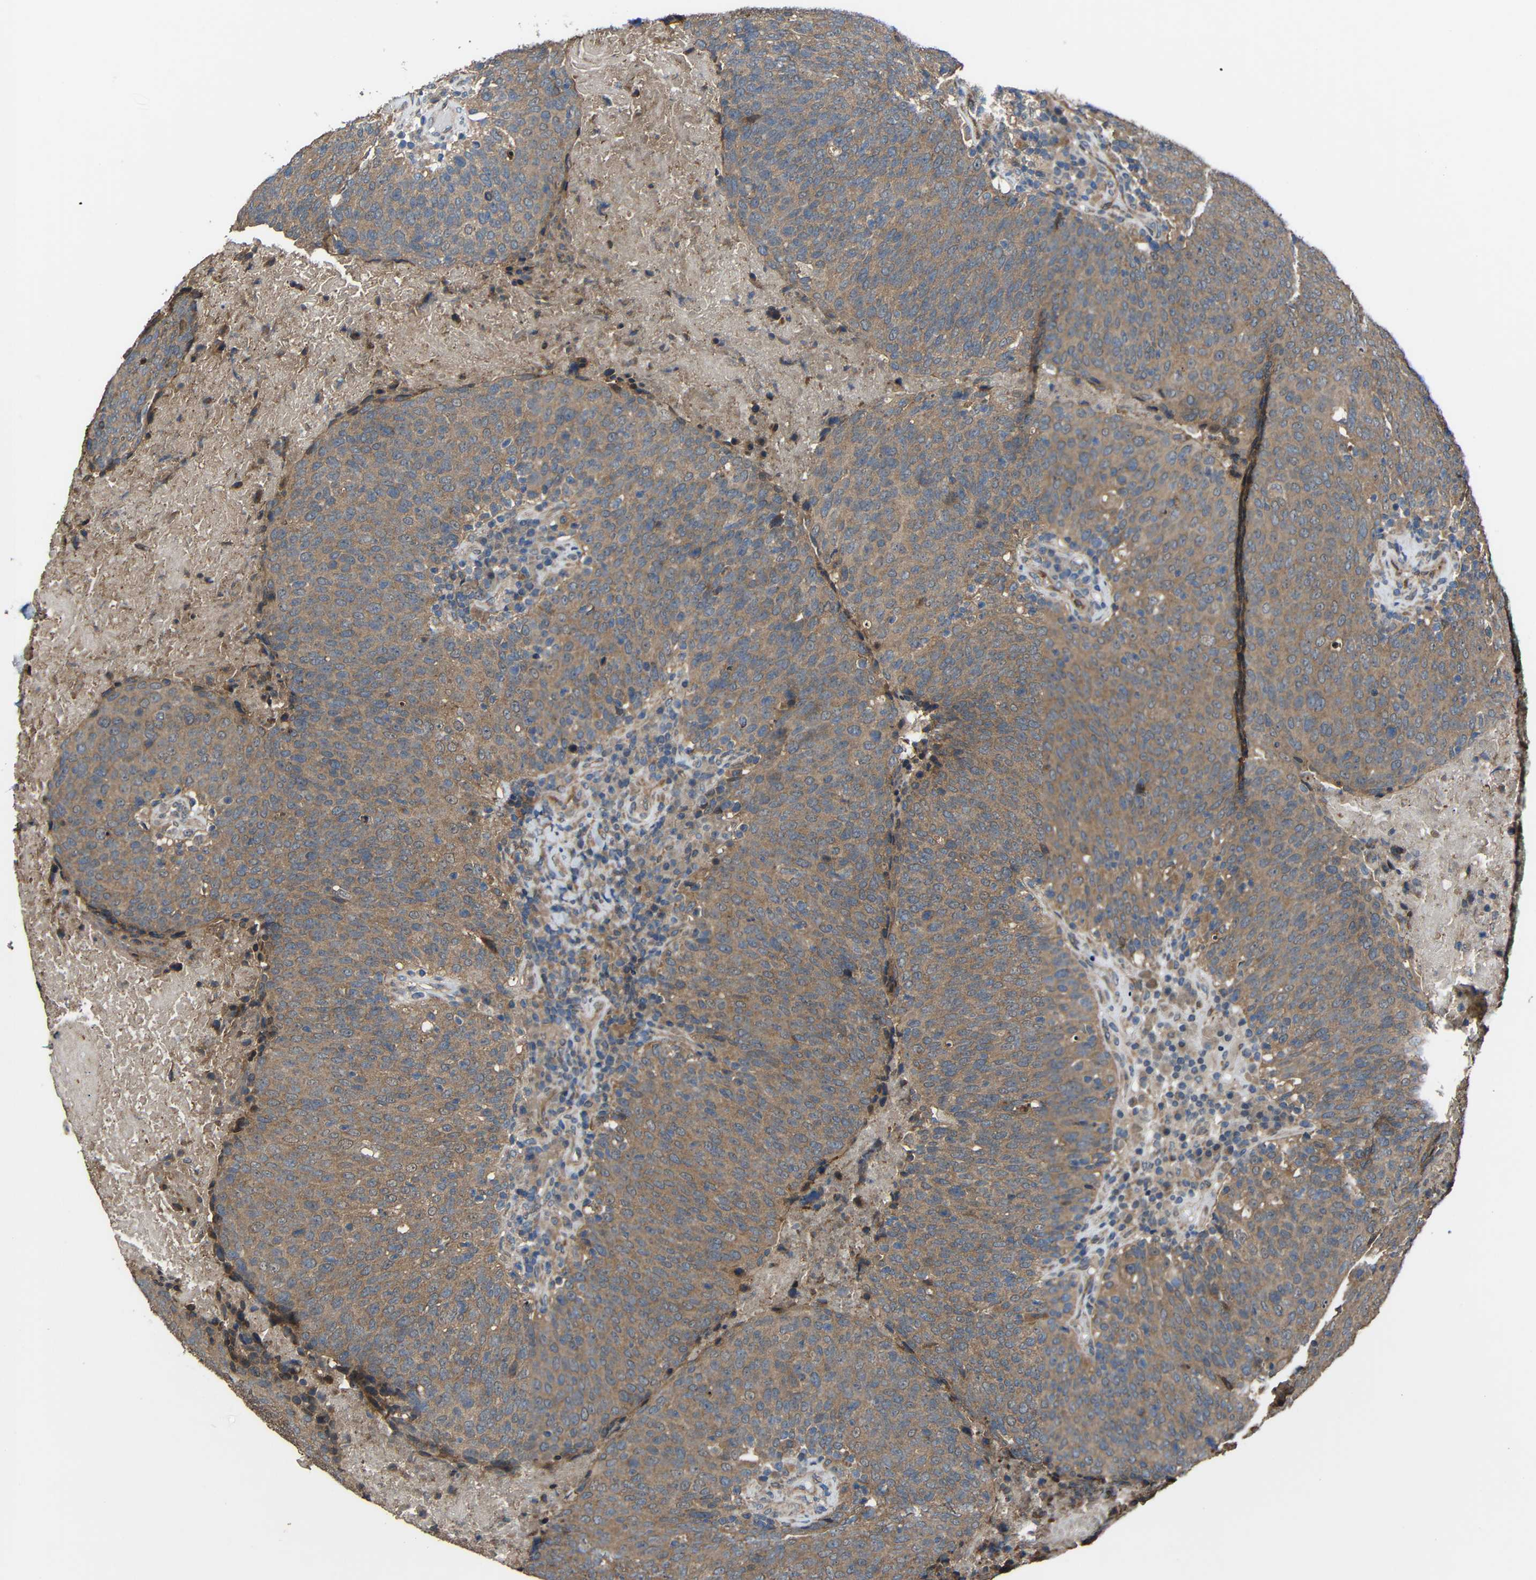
{"staining": {"intensity": "moderate", "quantity": ">75%", "location": "cytoplasmic/membranous"}, "tissue": "head and neck cancer", "cell_type": "Tumor cells", "image_type": "cancer", "snomed": [{"axis": "morphology", "description": "Squamous cell carcinoma, NOS"}, {"axis": "morphology", "description": "Squamous cell carcinoma, metastatic, NOS"}, {"axis": "topography", "description": "Lymph node"}, {"axis": "topography", "description": "Head-Neck"}], "caption": "The immunohistochemical stain labels moderate cytoplasmic/membranous staining in tumor cells of head and neck cancer tissue.", "gene": "CHST9", "patient": {"sex": "male", "age": 62}}